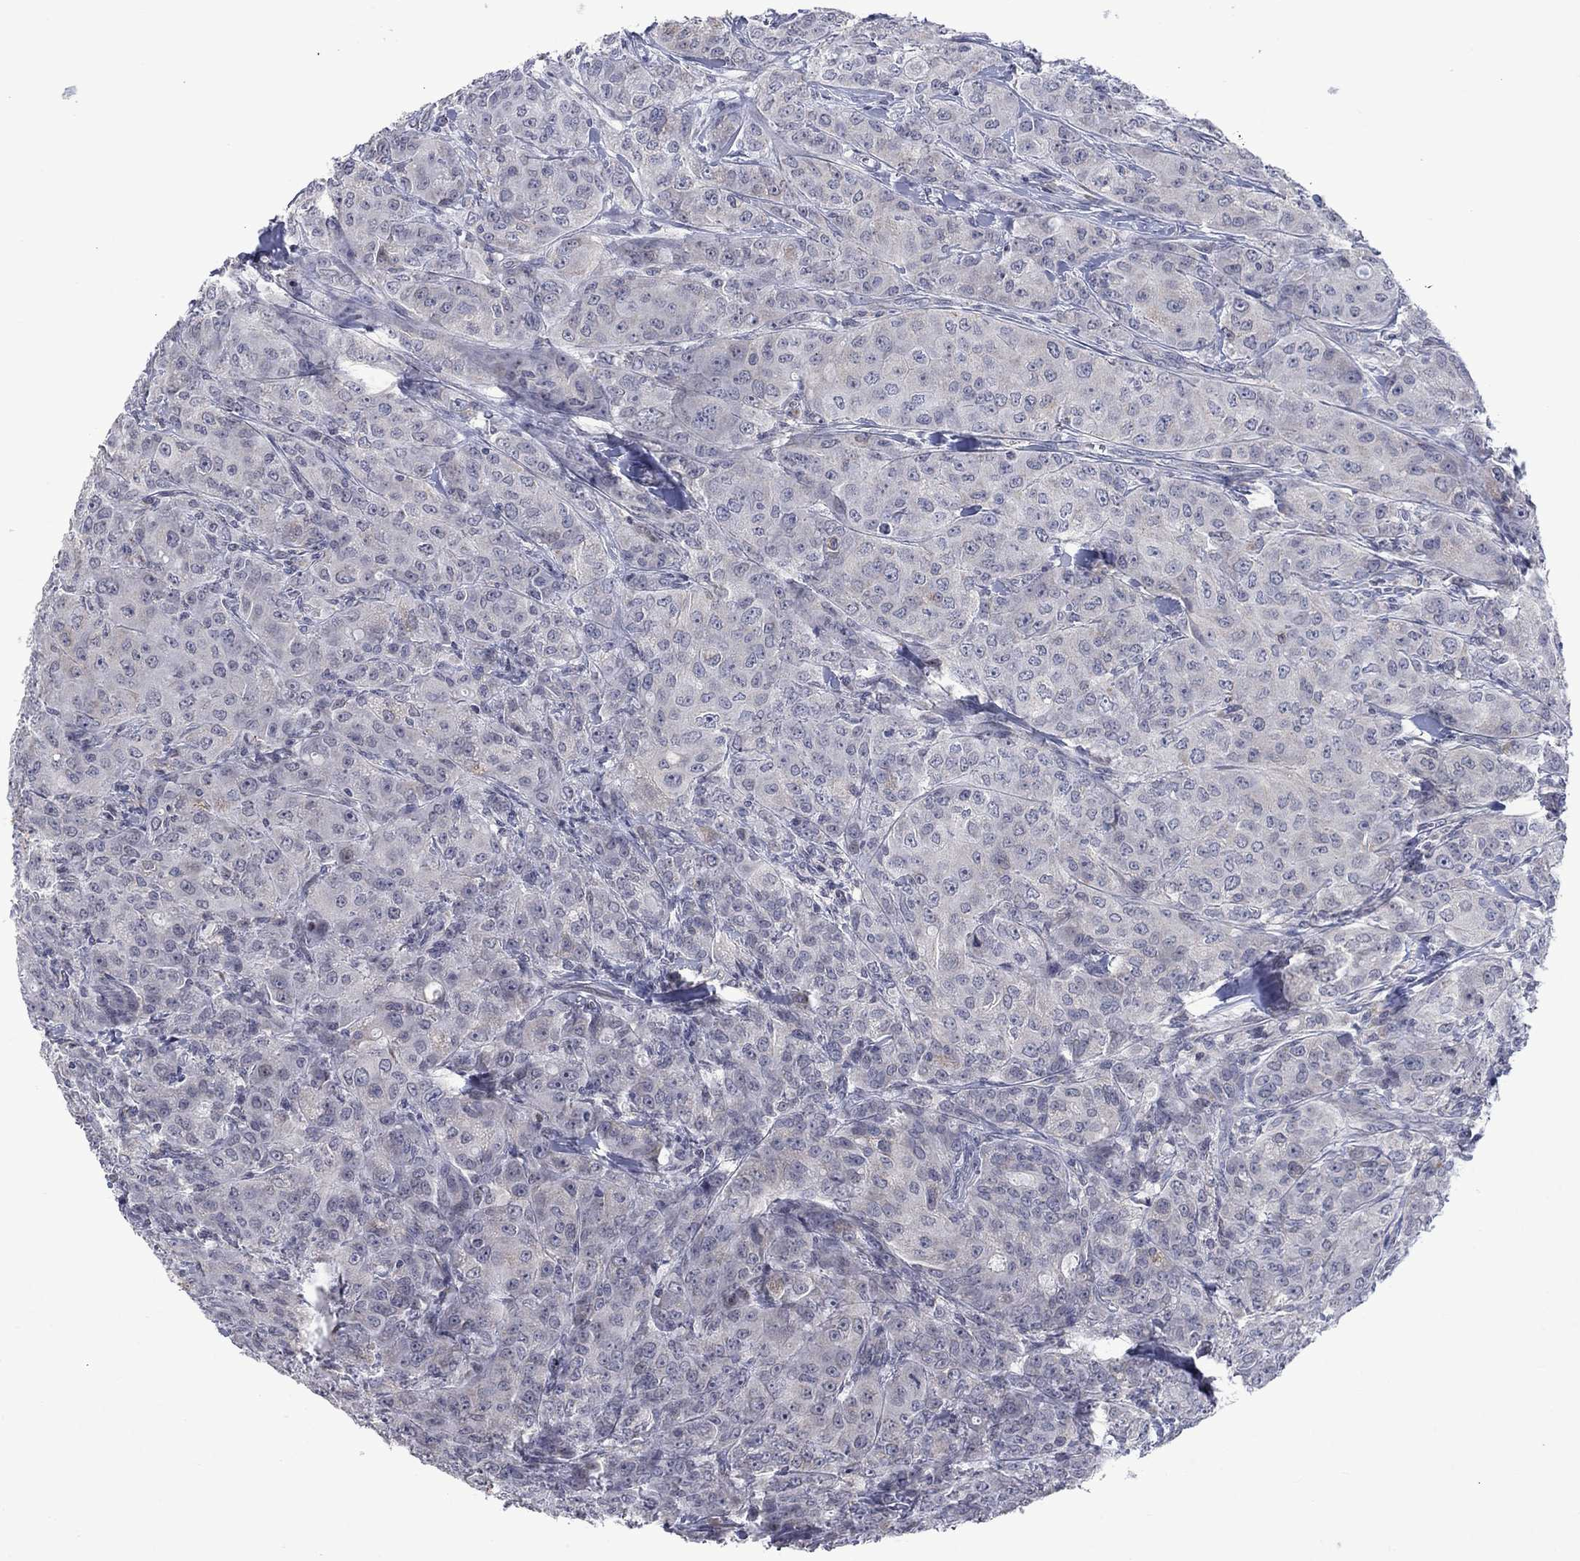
{"staining": {"intensity": "negative", "quantity": "none", "location": "none"}, "tissue": "breast cancer", "cell_type": "Tumor cells", "image_type": "cancer", "snomed": [{"axis": "morphology", "description": "Duct carcinoma"}, {"axis": "topography", "description": "Breast"}], "caption": "This is an IHC histopathology image of breast infiltrating ductal carcinoma. There is no staining in tumor cells.", "gene": "KCNJ16", "patient": {"sex": "female", "age": 43}}